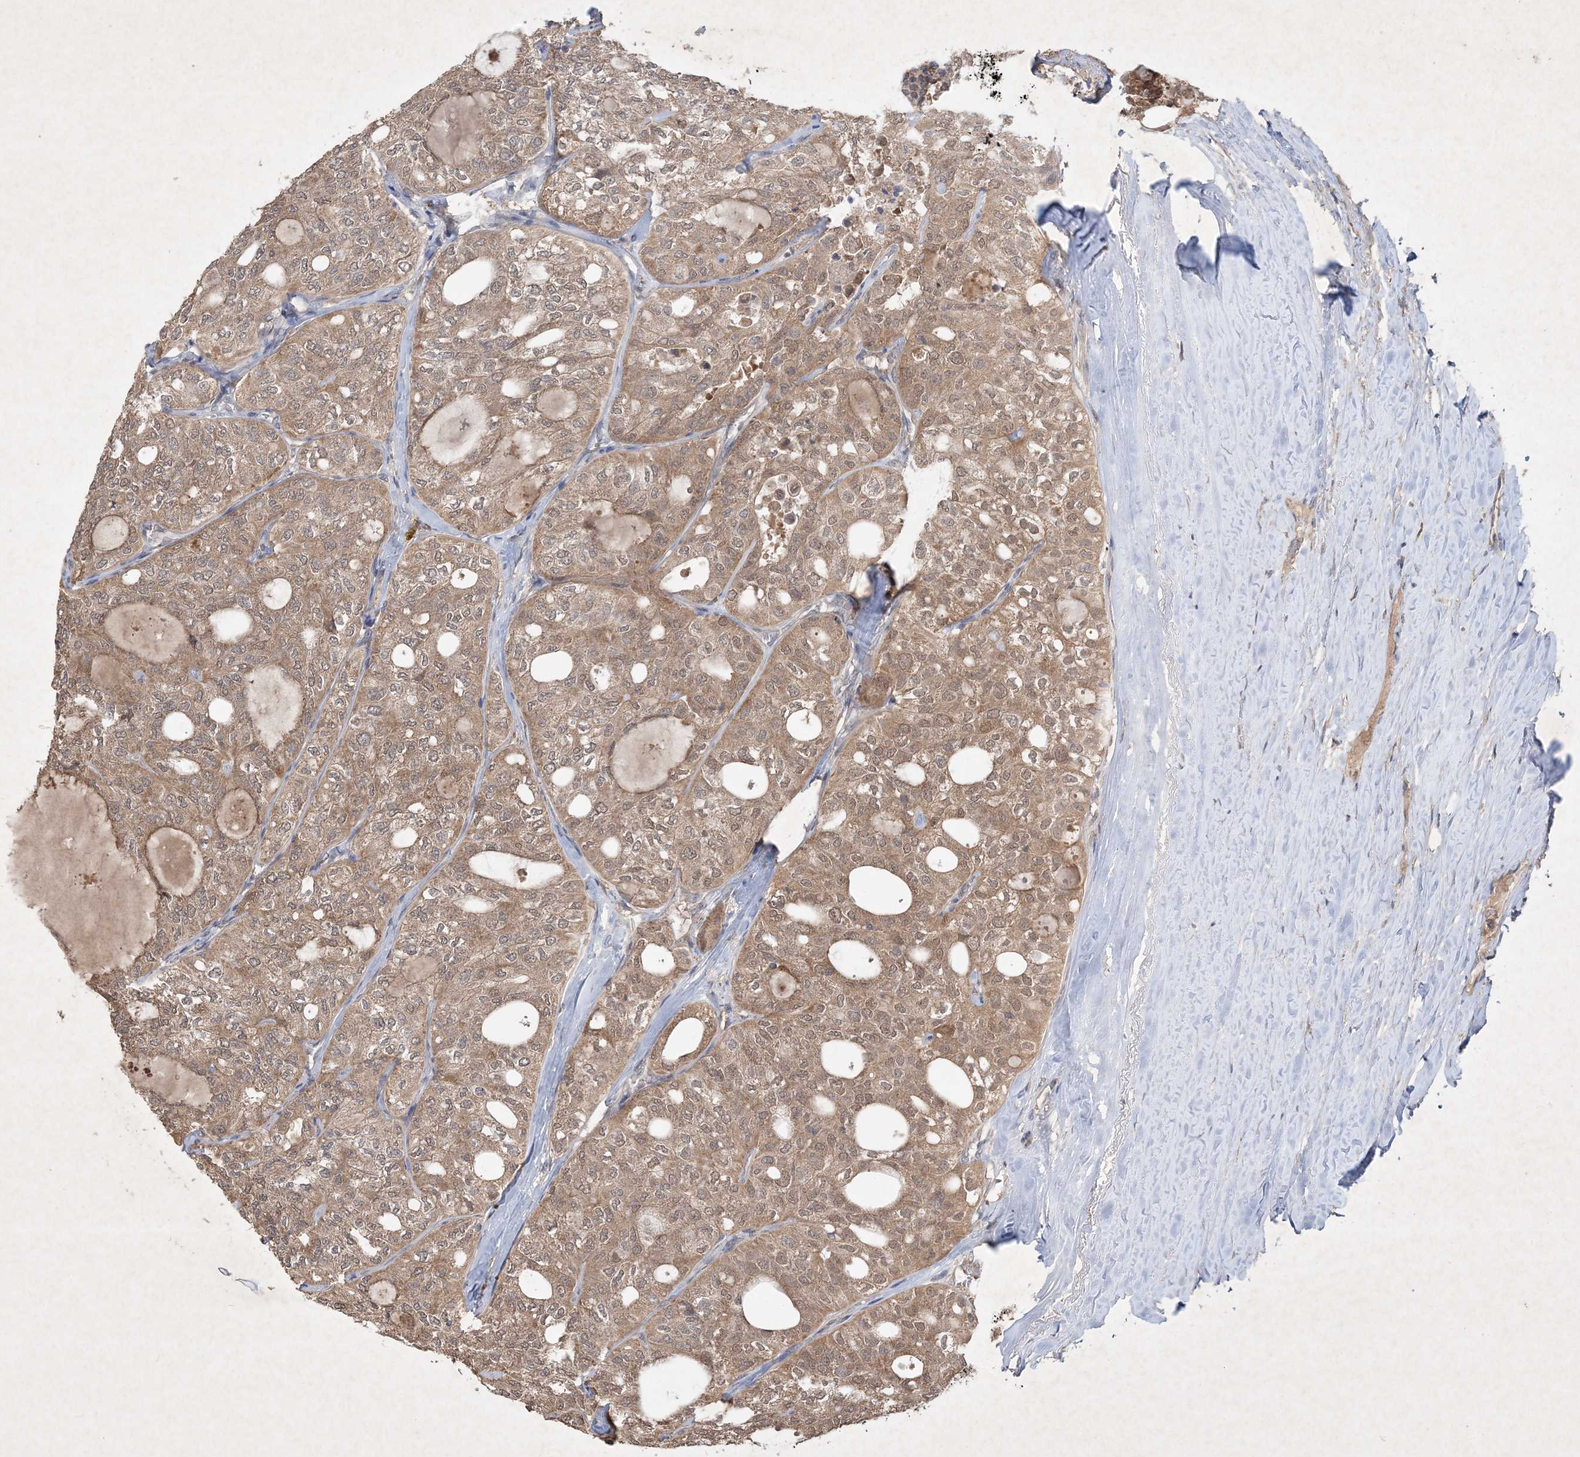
{"staining": {"intensity": "moderate", "quantity": ">75%", "location": "cytoplasmic/membranous,nuclear"}, "tissue": "thyroid cancer", "cell_type": "Tumor cells", "image_type": "cancer", "snomed": [{"axis": "morphology", "description": "Follicular adenoma carcinoma, NOS"}, {"axis": "topography", "description": "Thyroid gland"}], "caption": "High-power microscopy captured an immunohistochemistry photomicrograph of thyroid cancer (follicular adenoma carcinoma), revealing moderate cytoplasmic/membranous and nuclear staining in about >75% of tumor cells.", "gene": "AKR7A2", "patient": {"sex": "male", "age": 75}}